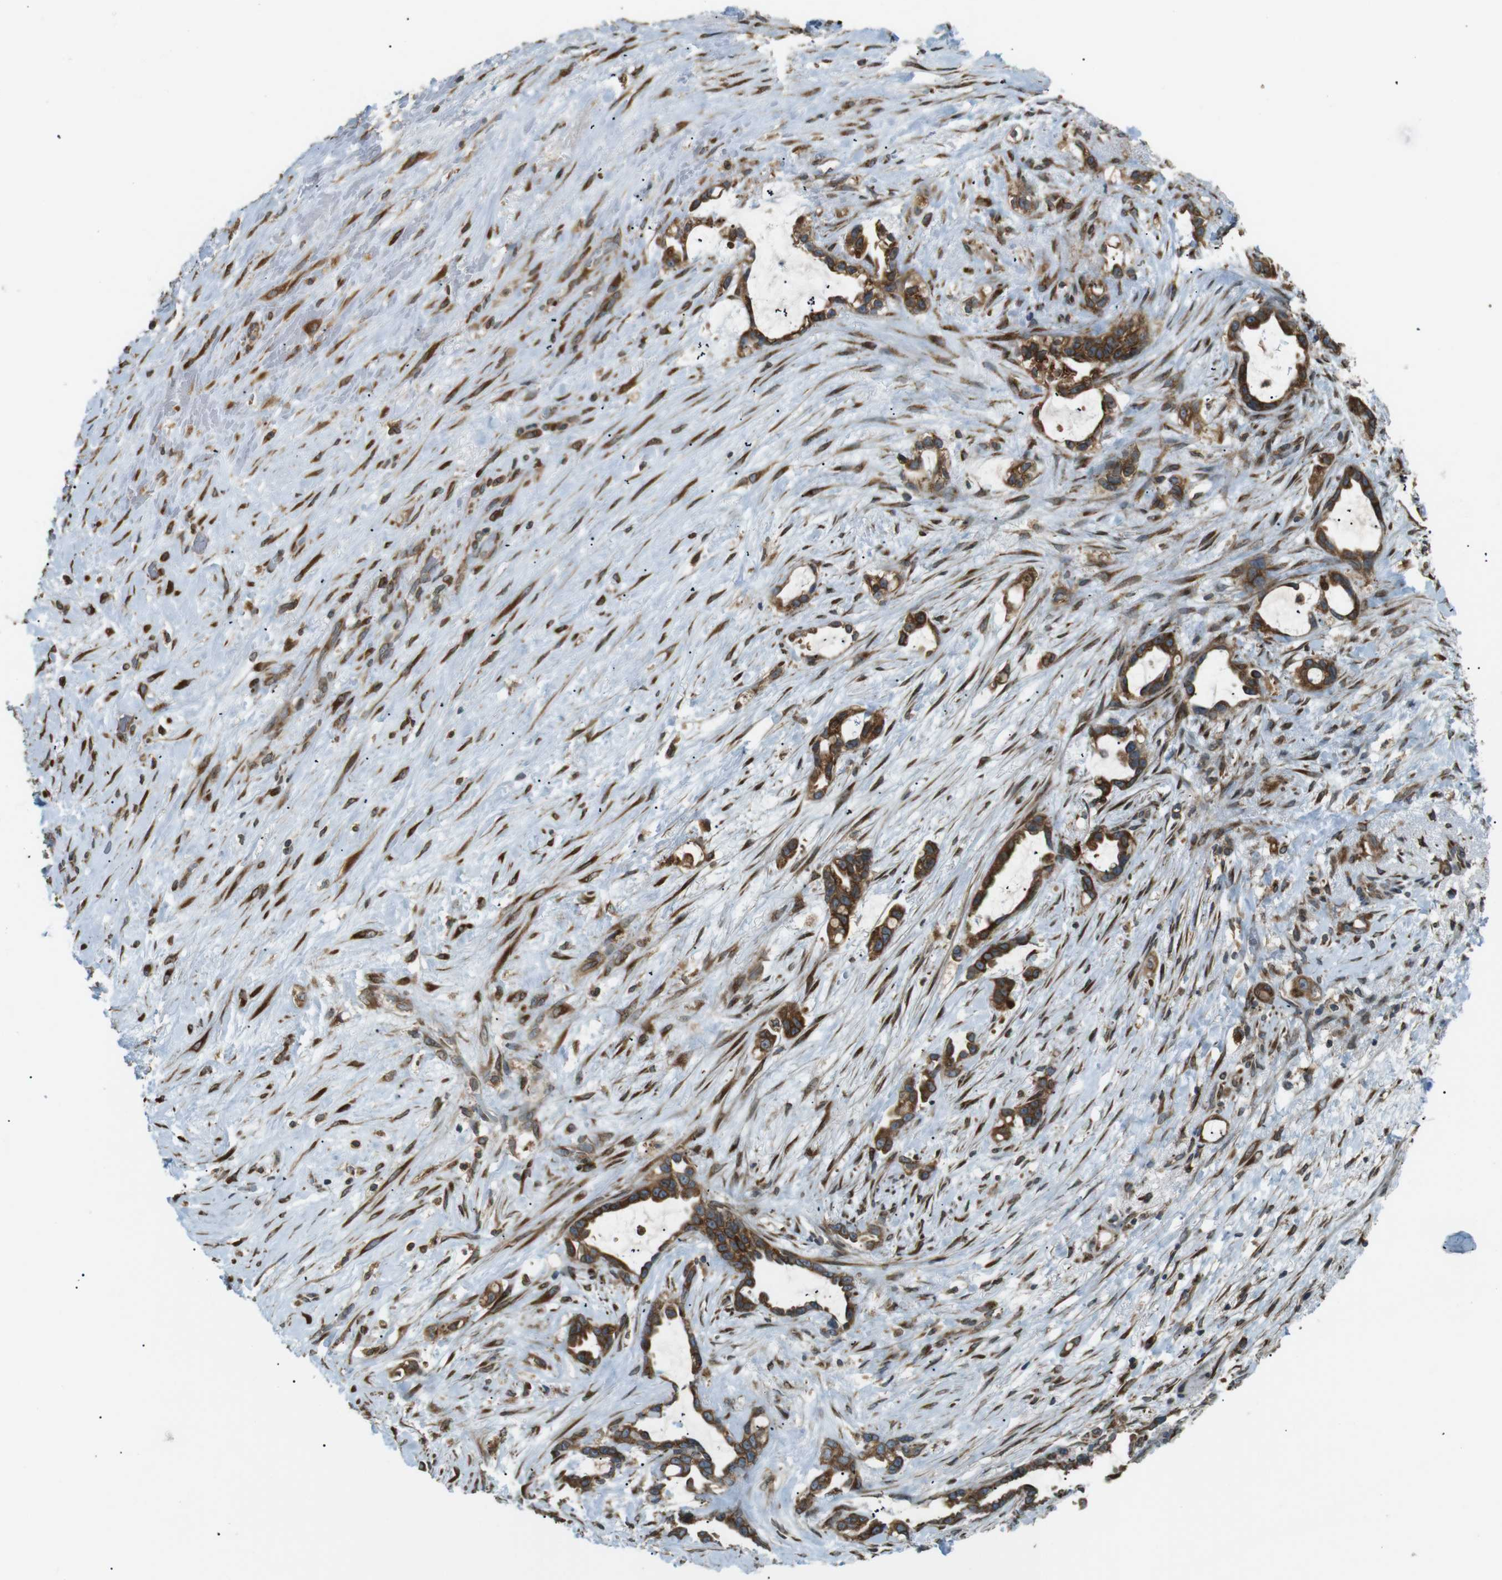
{"staining": {"intensity": "moderate", "quantity": ">75%", "location": "cytoplasmic/membranous"}, "tissue": "liver cancer", "cell_type": "Tumor cells", "image_type": "cancer", "snomed": [{"axis": "morphology", "description": "Cholangiocarcinoma"}, {"axis": "topography", "description": "Liver"}], "caption": "Immunohistochemical staining of liver cancer demonstrates moderate cytoplasmic/membranous protein staining in approximately >75% of tumor cells.", "gene": "TMED4", "patient": {"sex": "female", "age": 65}}